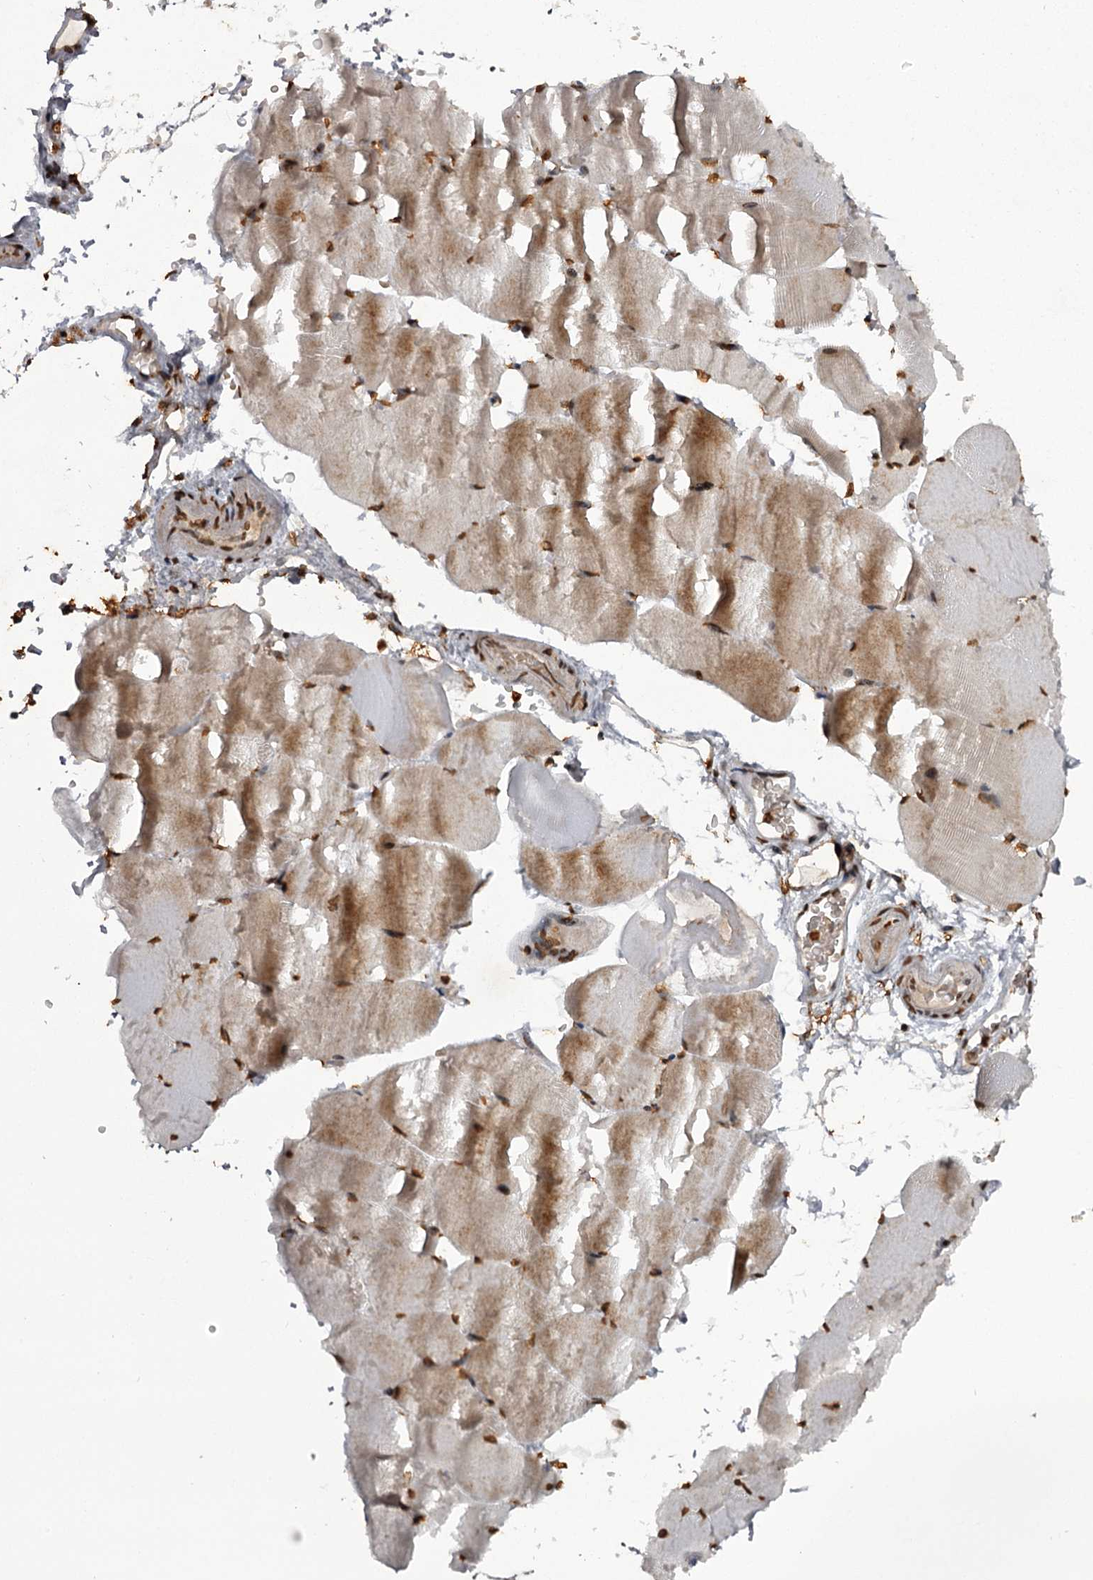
{"staining": {"intensity": "strong", "quantity": ">75%", "location": "cytoplasmic/membranous,nuclear"}, "tissue": "skeletal muscle", "cell_type": "Myocytes", "image_type": "normal", "snomed": [{"axis": "morphology", "description": "Normal tissue, NOS"}, {"axis": "topography", "description": "Skeletal muscle"}, {"axis": "topography", "description": "Parathyroid gland"}], "caption": "IHC photomicrograph of unremarkable skeletal muscle stained for a protein (brown), which demonstrates high levels of strong cytoplasmic/membranous,nuclear staining in about >75% of myocytes.", "gene": "THYN1", "patient": {"sex": "female", "age": 37}}